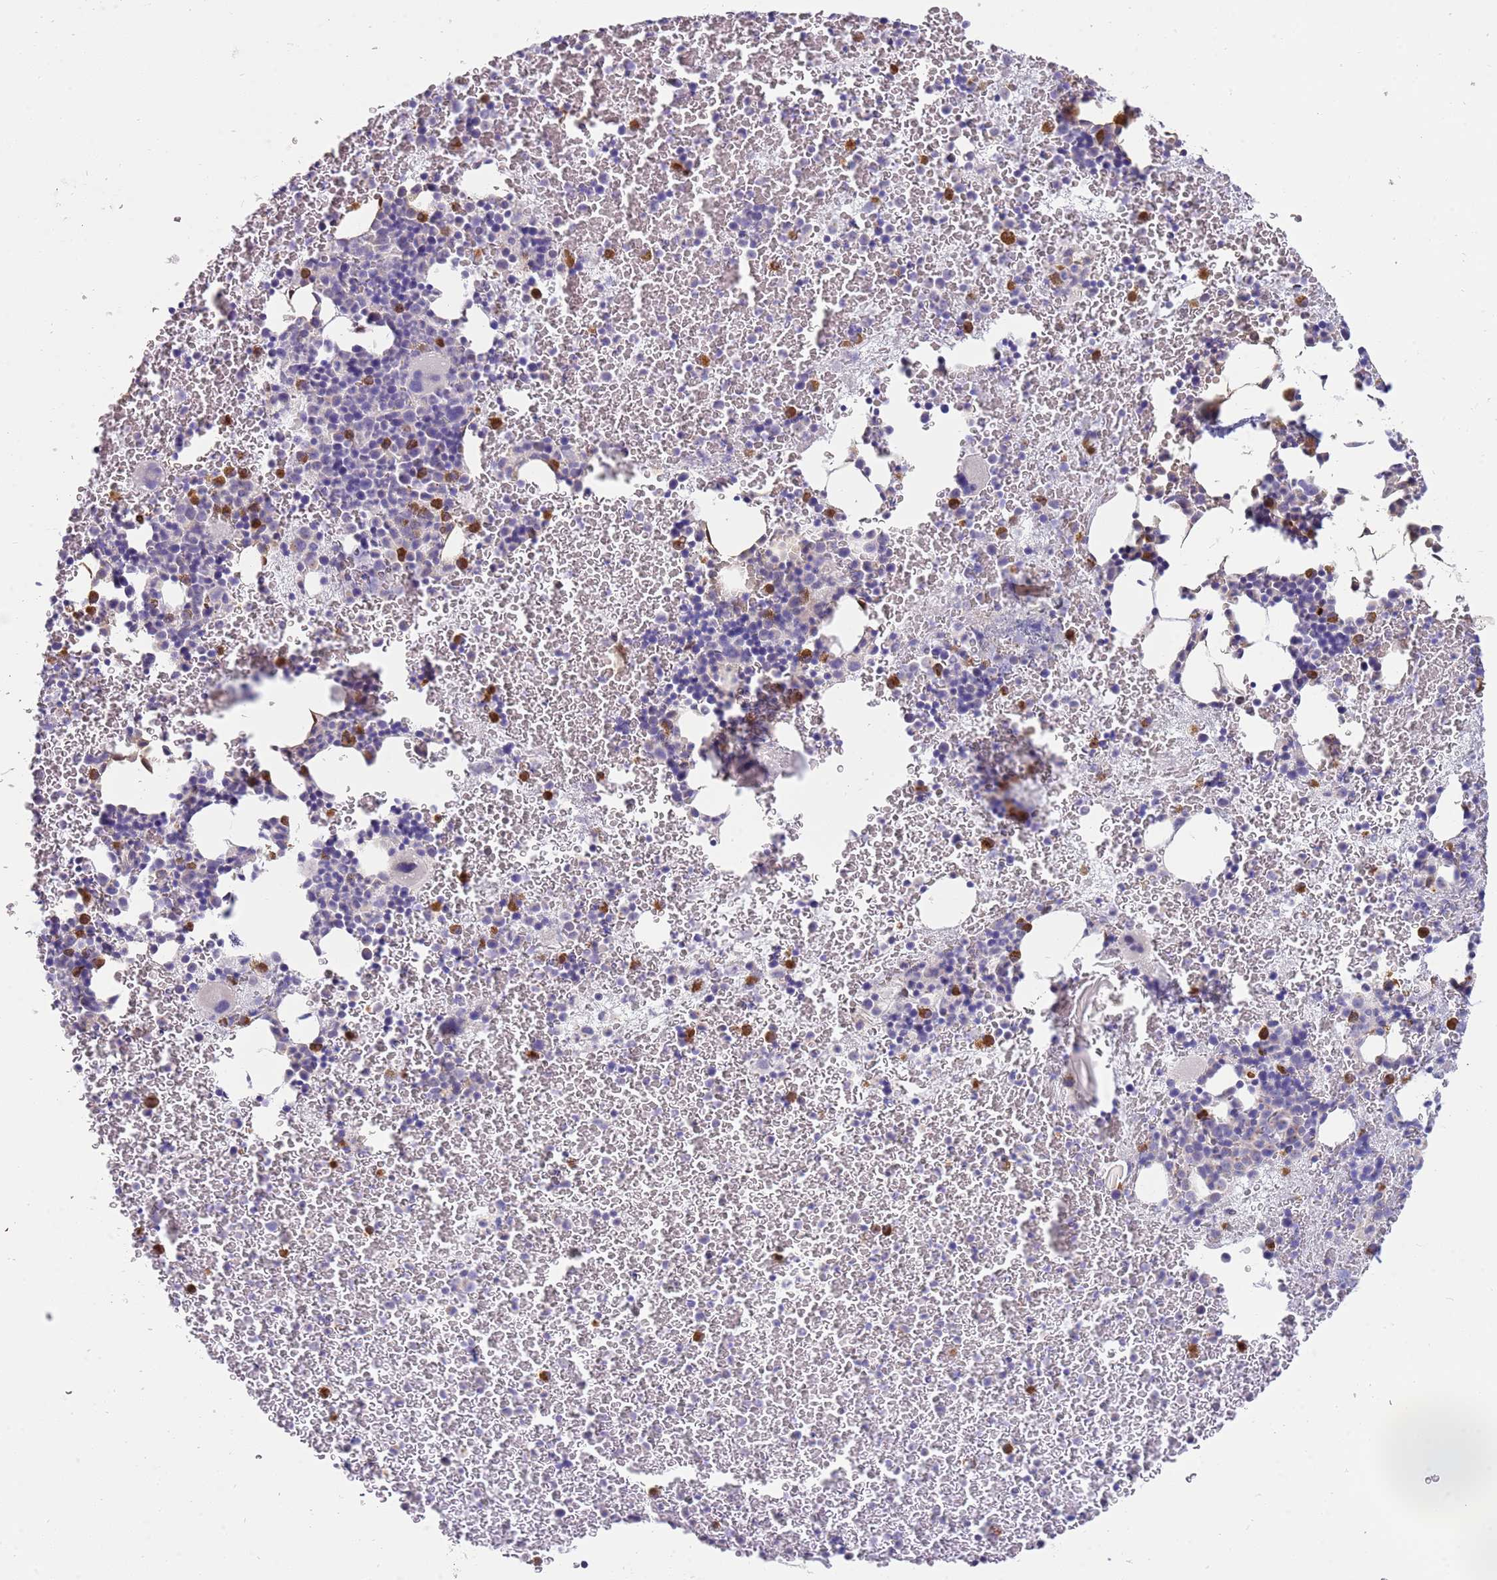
{"staining": {"intensity": "moderate", "quantity": "<25%", "location": "cytoplasmic/membranous"}, "tissue": "bone marrow", "cell_type": "Hematopoietic cells", "image_type": "normal", "snomed": [{"axis": "morphology", "description": "Normal tissue, NOS"}, {"axis": "topography", "description": "Bone marrow"}], "caption": "Human bone marrow stained for a protein (brown) reveals moderate cytoplasmic/membranous positive expression in approximately <25% of hematopoietic cells.", "gene": "STK25", "patient": {"sex": "male", "age": 11}}